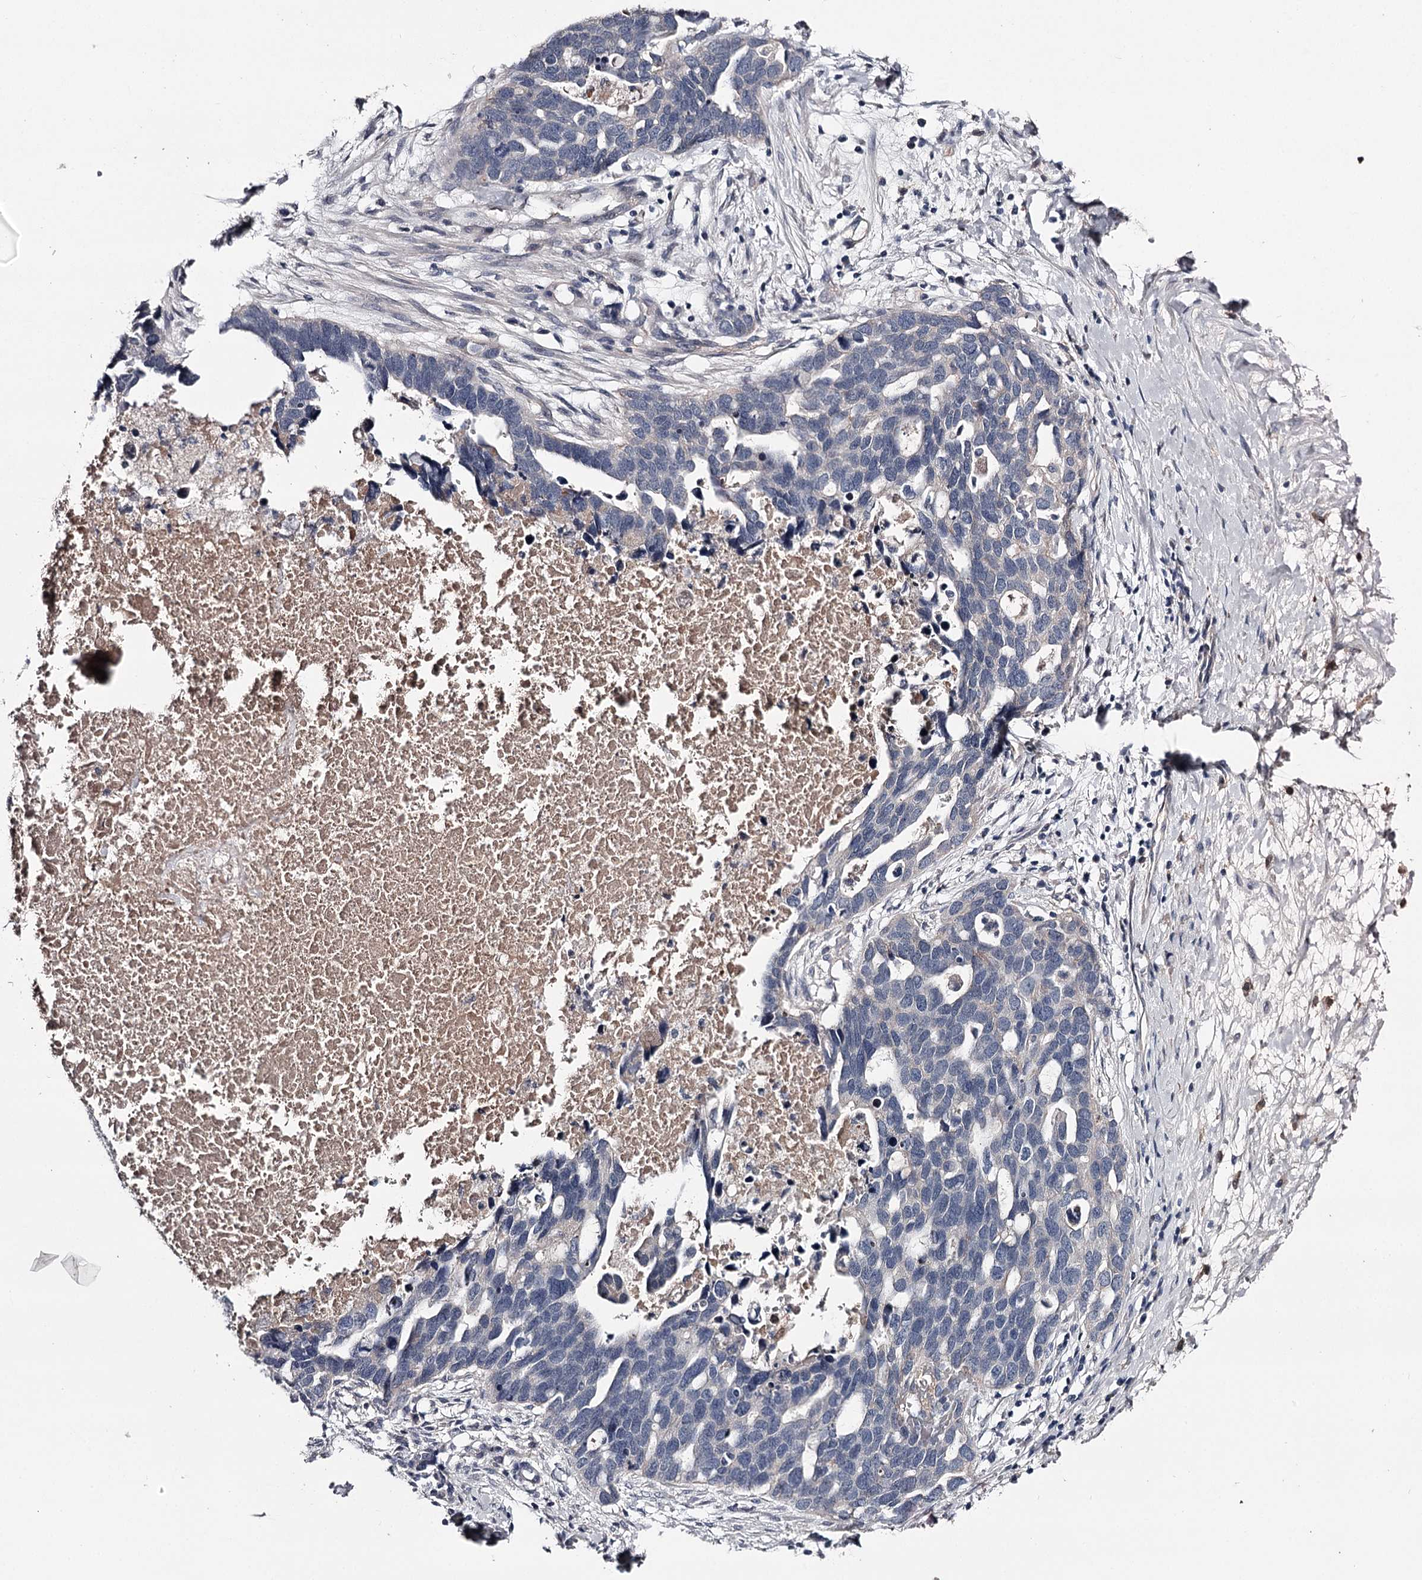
{"staining": {"intensity": "negative", "quantity": "none", "location": "none"}, "tissue": "ovarian cancer", "cell_type": "Tumor cells", "image_type": "cancer", "snomed": [{"axis": "morphology", "description": "Cystadenocarcinoma, serous, NOS"}, {"axis": "topography", "description": "Ovary"}], "caption": "Tumor cells show no significant expression in serous cystadenocarcinoma (ovarian).", "gene": "FDXACB1", "patient": {"sex": "female", "age": 54}}